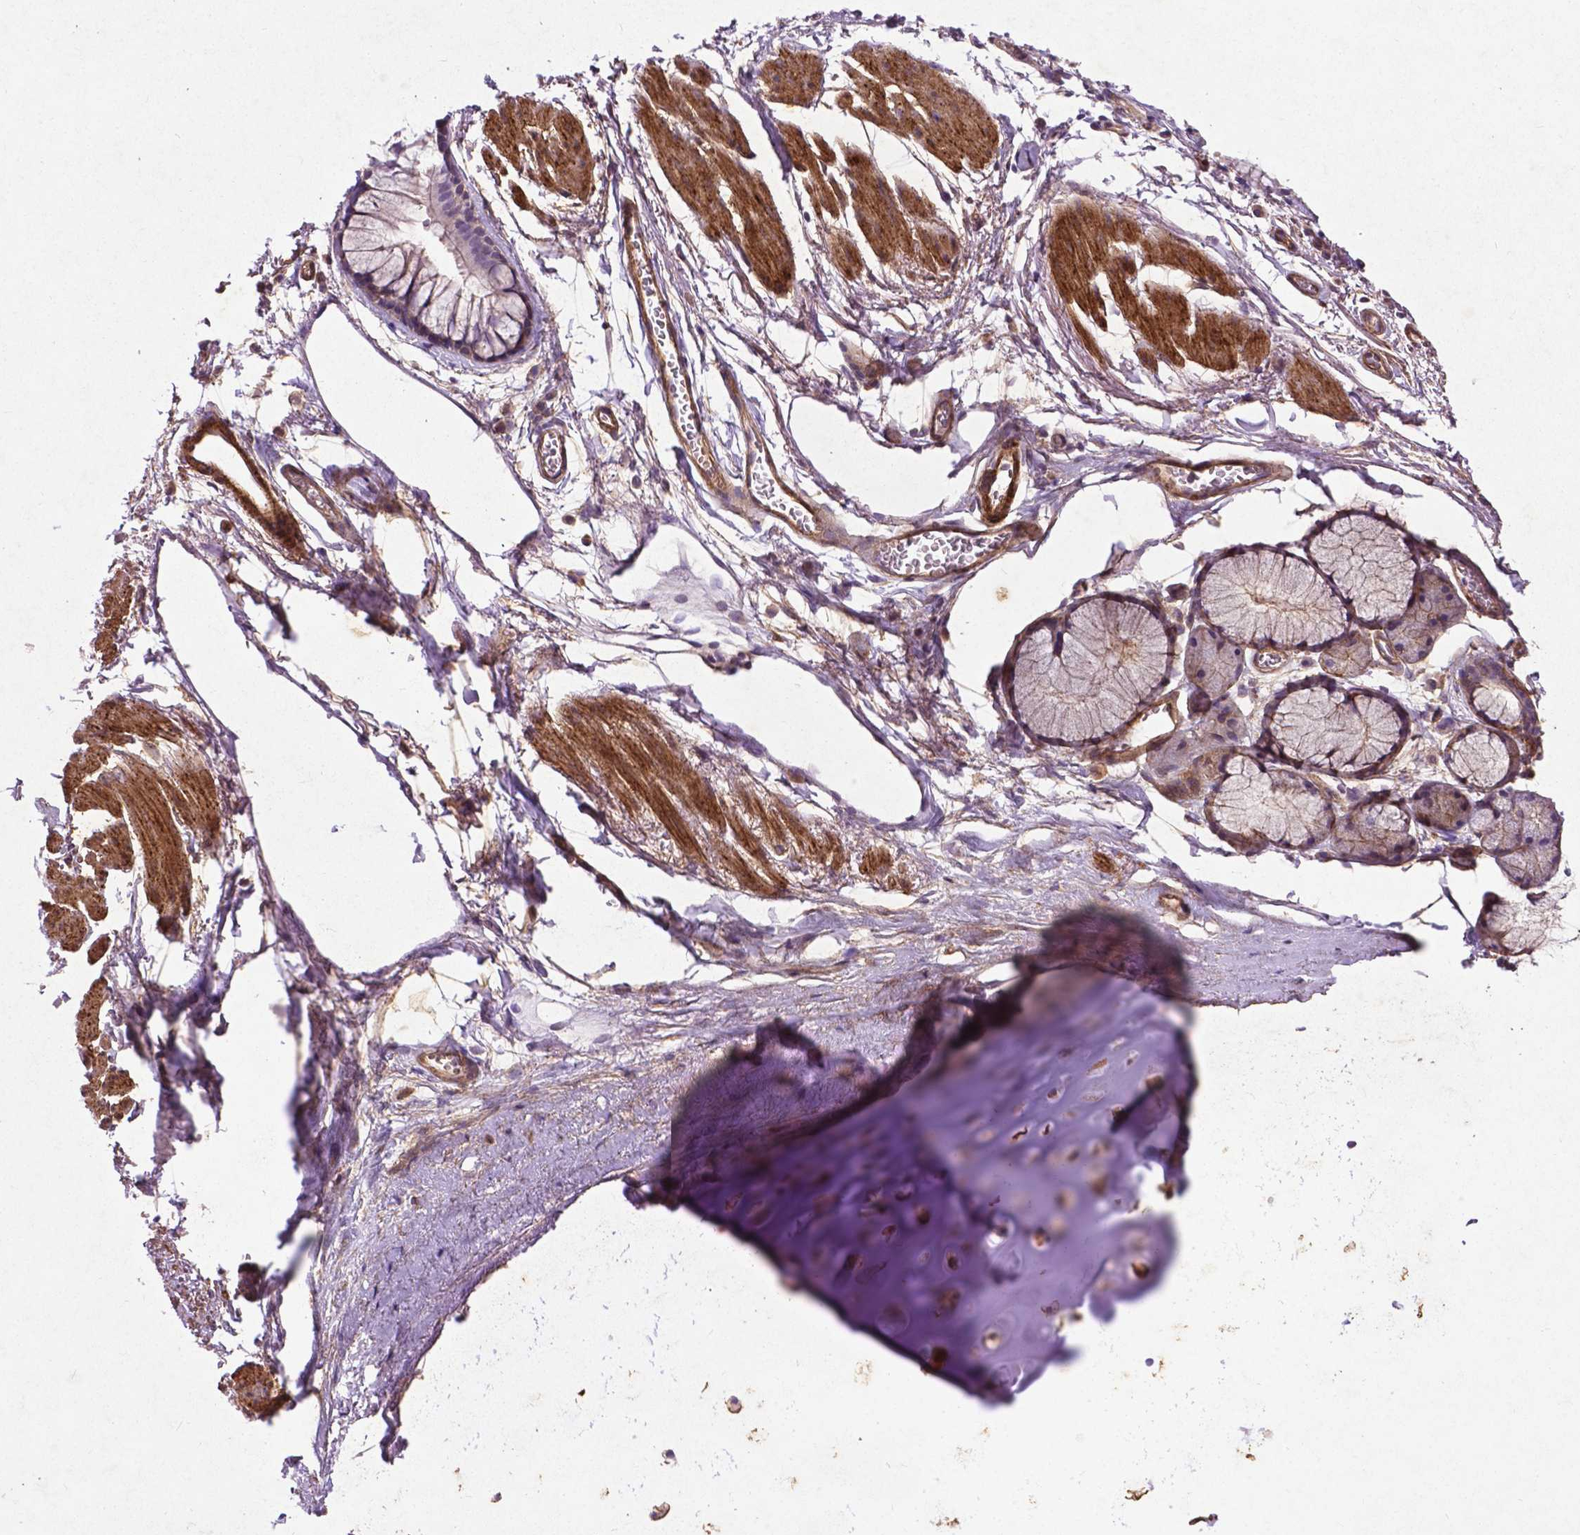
{"staining": {"intensity": "moderate", "quantity": ">75%", "location": "cytoplasmic/membranous"}, "tissue": "soft tissue", "cell_type": "Chondrocytes", "image_type": "normal", "snomed": [{"axis": "morphology", "description": "Normal tissue, NOS"}, {"axis": "topography", "description": "Cartilage tissue"}, {"axis": "topography", "description": "Bronchus"}], "caption": "High-power microscopy captured an immunohistochemistry (IHC) image of unremarkable soft tissue, revealing moderate cytoplasmic/membranous staining in approximately >75% of chondrocytes.", "gene": "RRAS", "patient": {"sex": "female", "age": 79}}